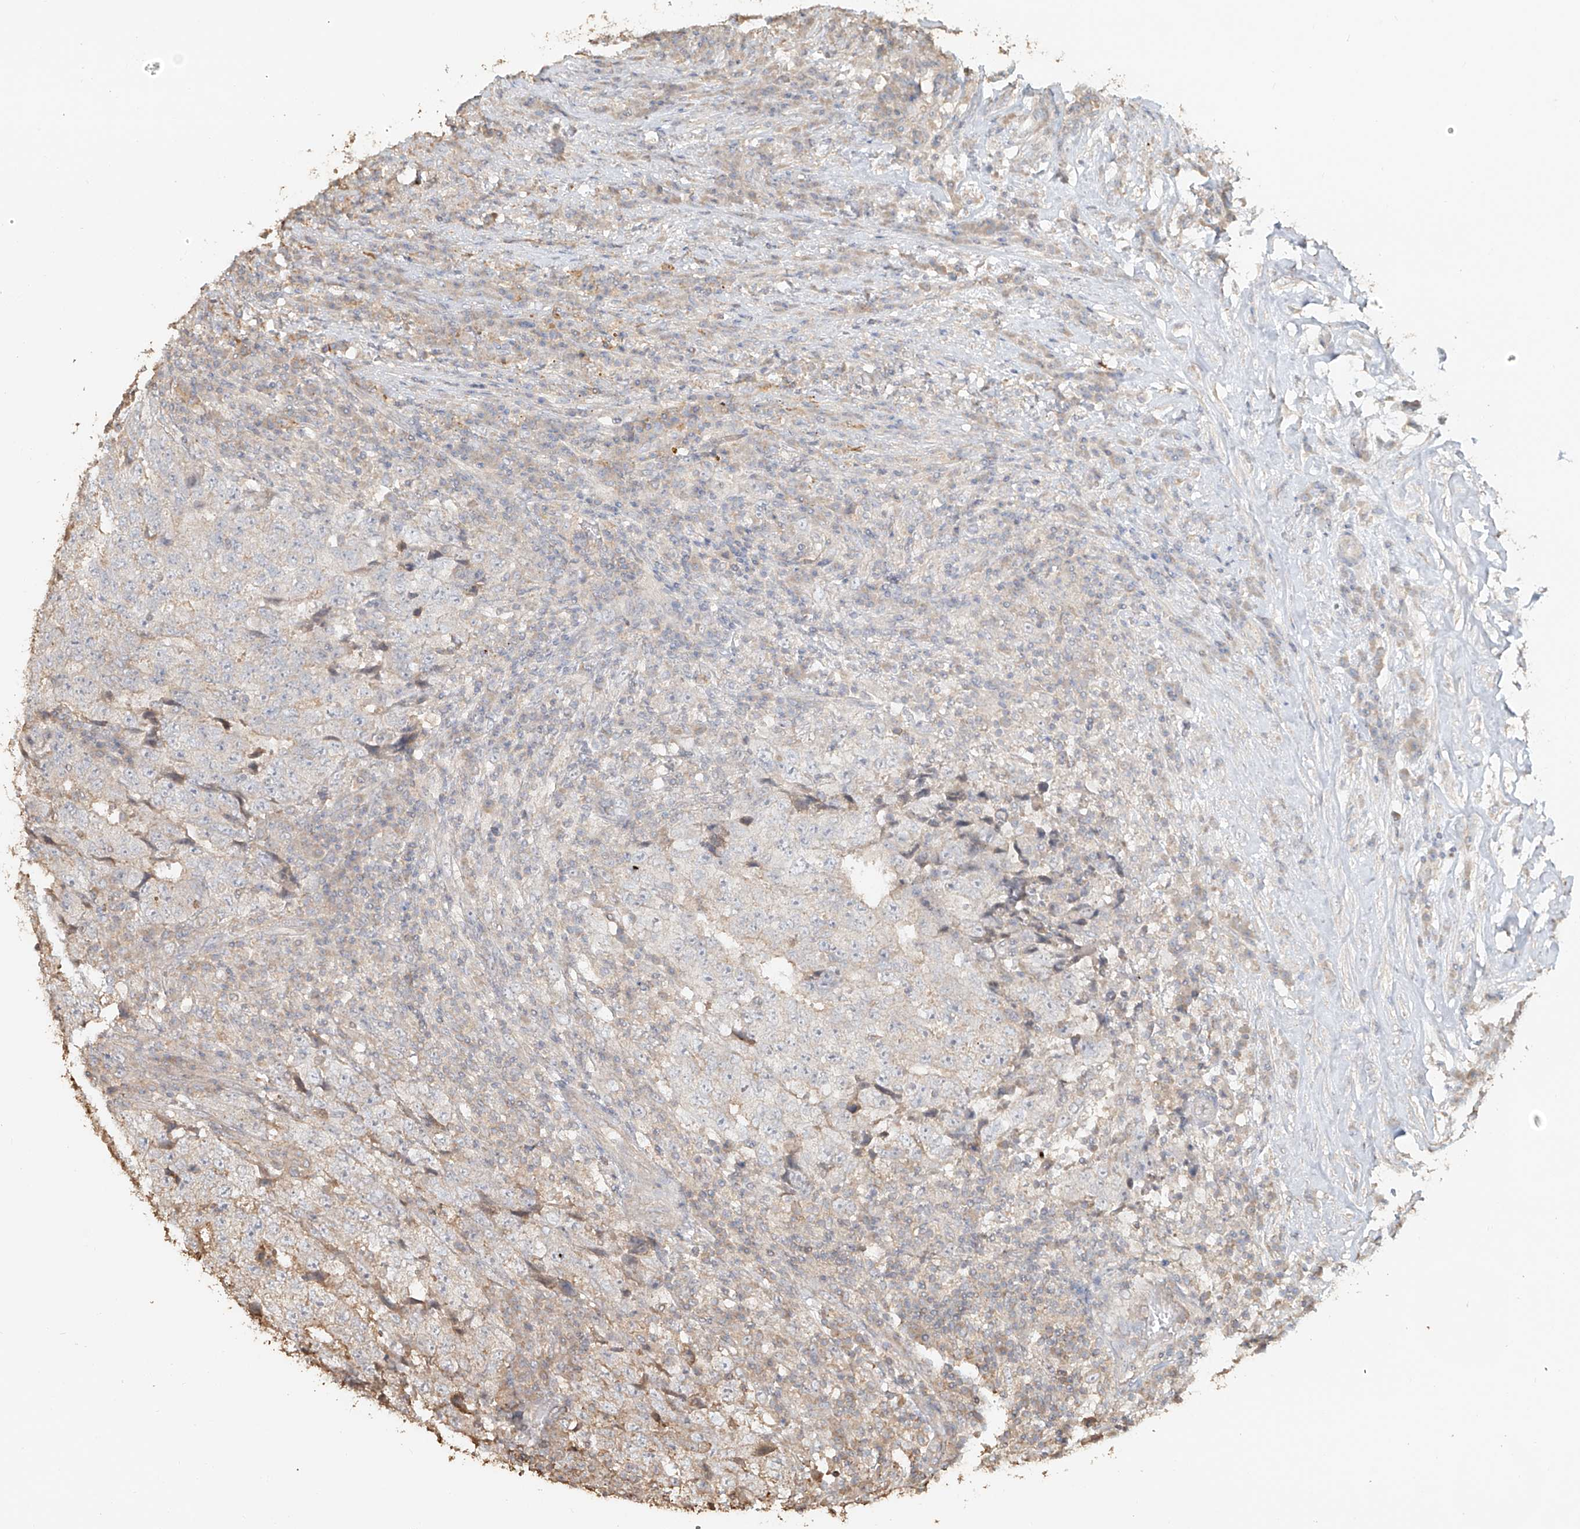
{"staining": {"intensity": "negative", "quantity": "none", "location": "none"}, "tissue": "testis cancer", "cell_type": "Tumor cells", "image_type": "cancer", "snomed": [{"axis": "morphology", "description": "Necrosis, NOS"}, {"axis": "morphology", "description": "Carcinoma, Embryonal, NOS"}, {"axis": "topography", "description": "Testis"}], "caption": "Tumor cells are negative for protein expression in human testis cancer (embryonal carcinoma).", "gene": "NPHS1", "patient": {"sex": "male", "age": 19}}